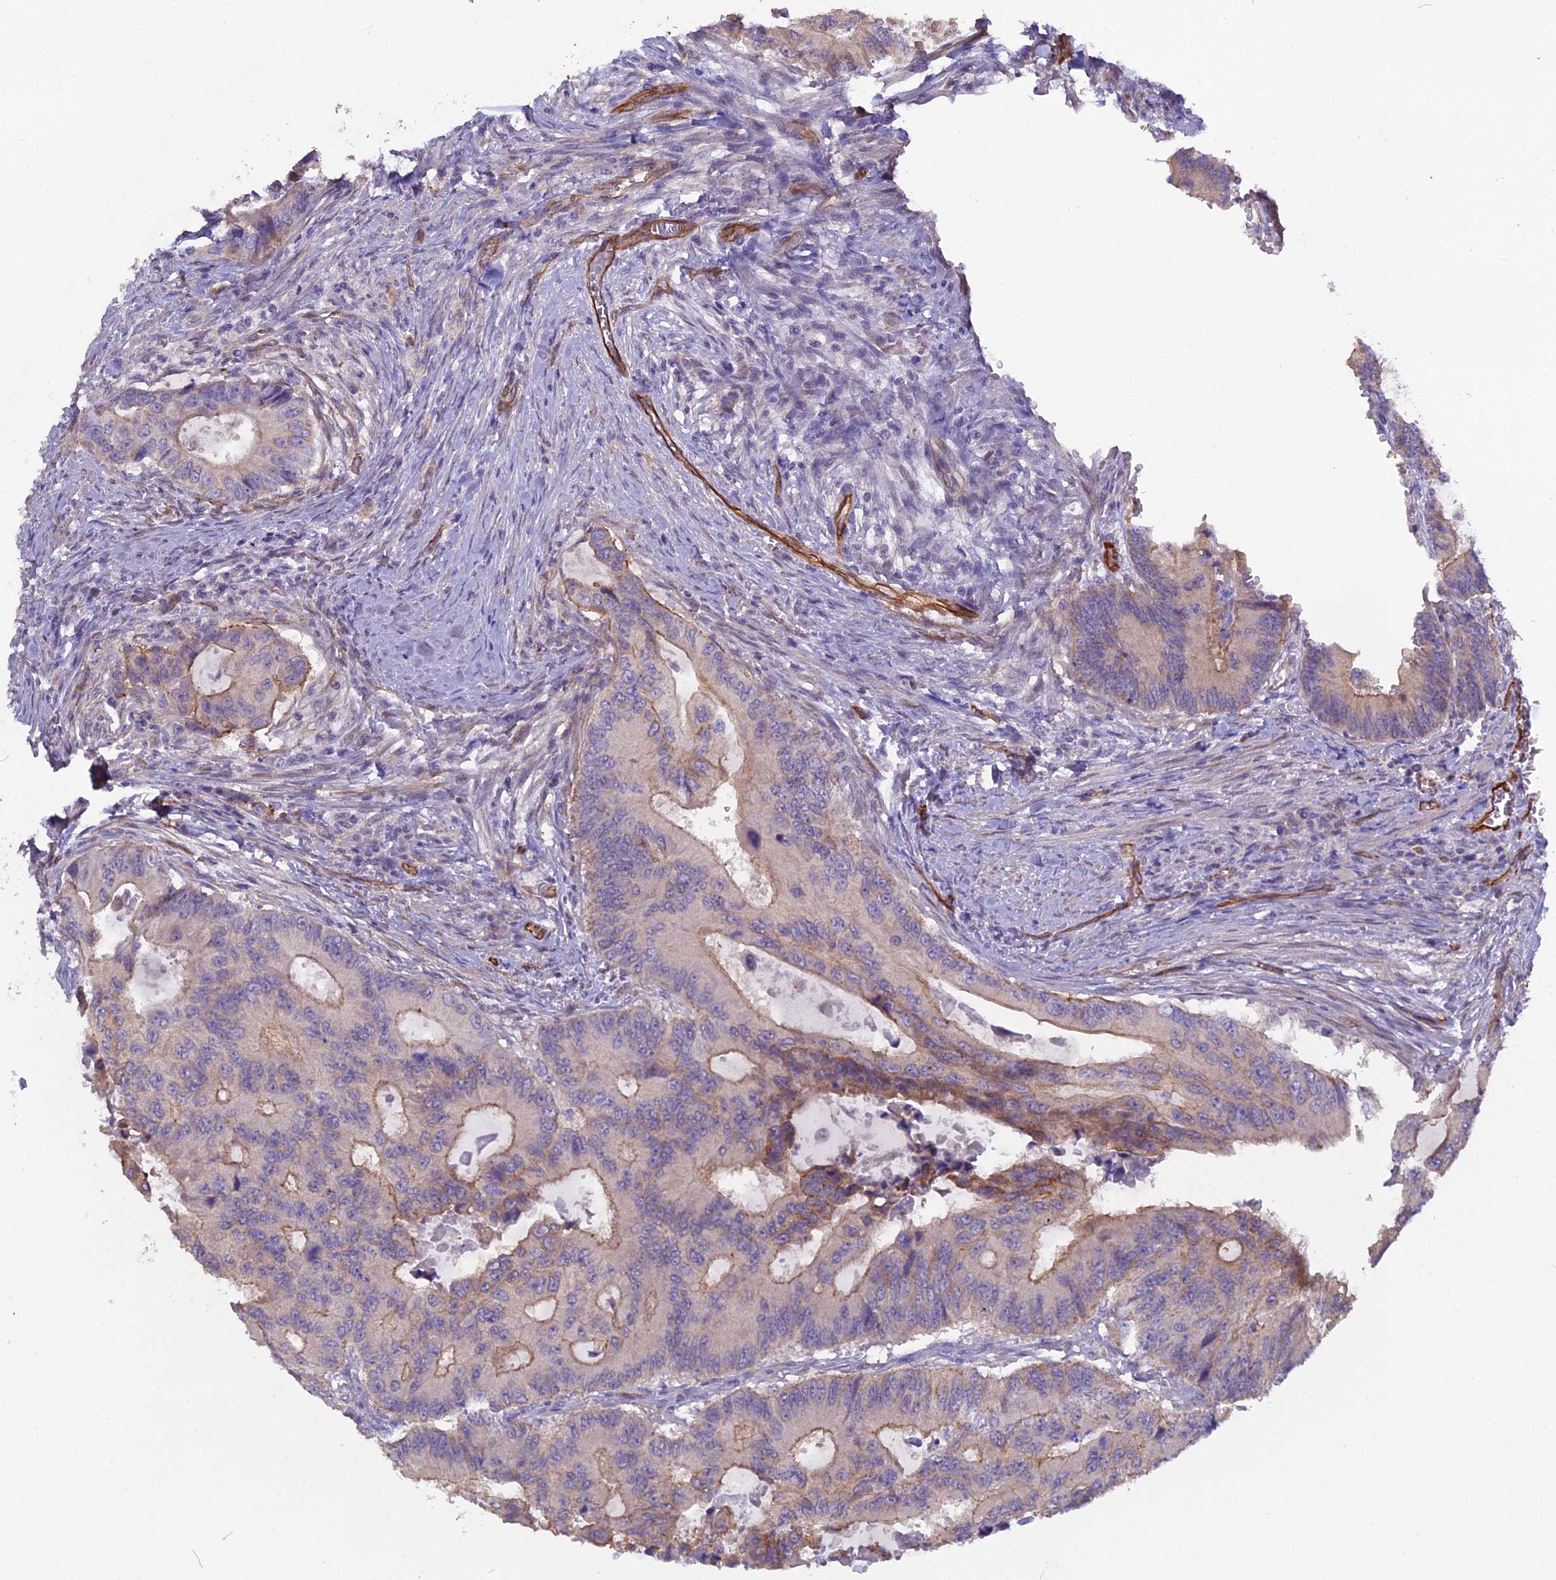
{"staining": {"intensity": "weak", "quantity": "25%-75%", "location": "cytoplasmic/membranous"}, "tissue": "colorectal cancer", "cell_type": "Tumor cells", "image_type": "cancer", "snomed": [{"axis": "morphology", "description": "Adenocarcinoma, NOS"}, {"axis": "topography", "description": "Colon"}], "caption": "A micrograph of human colorectal cancer stained for a protein shows weak cytoplasmic/membranous brown staining in tumor cells.", "gene": "CFAP47", "patient": {"sex": "male", "age": 85}}